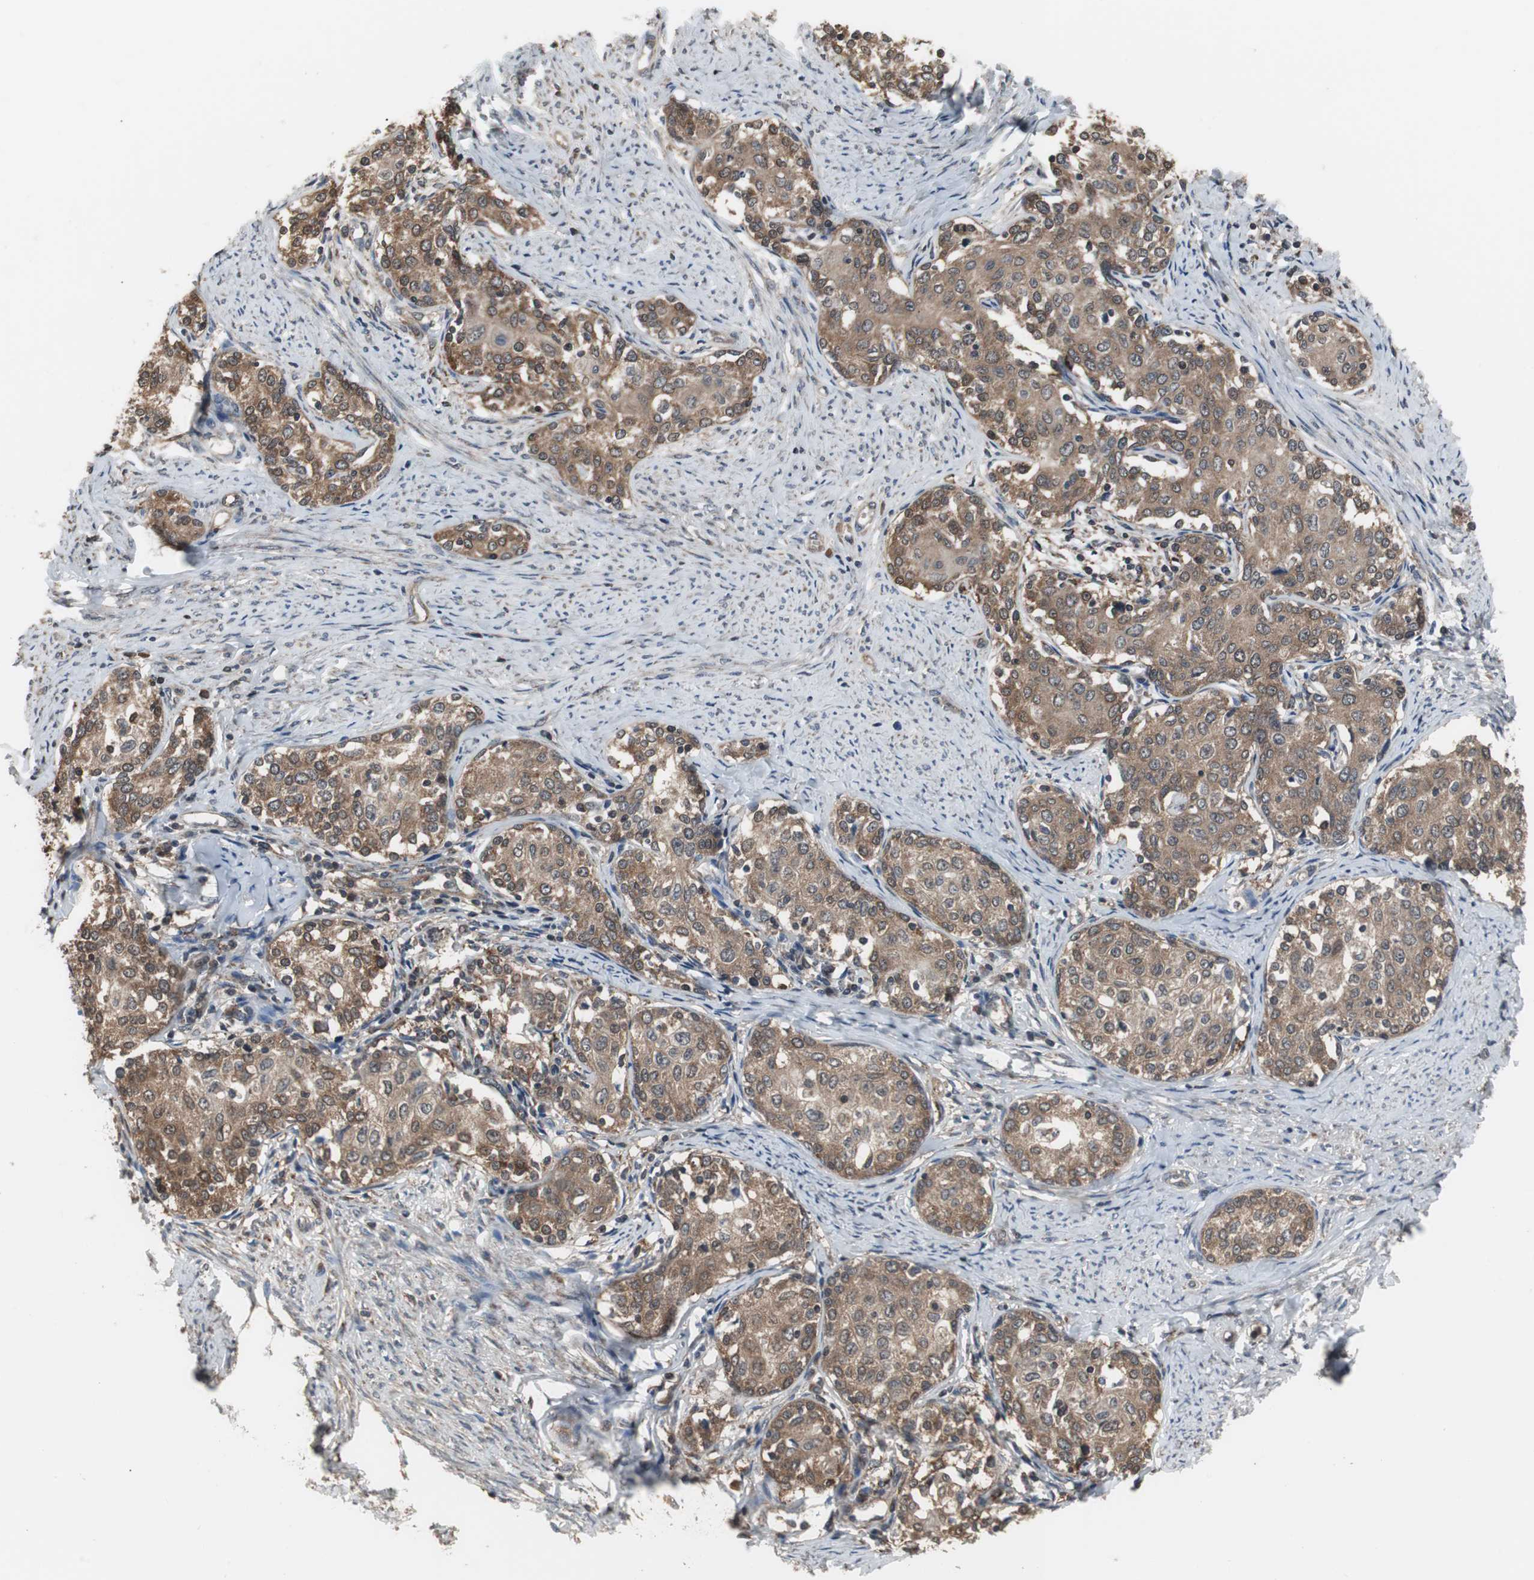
{"staining": {"intensity": "moderate", "quantity": ">75%", "location": "cytoplasmic/membranous"}, "tissue": "cervical cancer", "cell_type": "Tumor cells", "image_type": "cancer", "snomed": [{"axis": "morphology", "description": "Squamous cell carcinoma, NOS"}, {"axis": "morphology", "description": "Adenocarcinoma, NOS"}, {"axis": "topography", "description": "Cervix"}], "caption": "Cervical cancer stained with DAB (3,3'-diaminobenzidine) immunohistochemistry displays medium levels of moderate cytoplasmic/membranous positivity in approximately >75% of tumor cells. (DAB (3,3'-diaminobenzidine) IHC with brightfield microscopy, high magnification).", "gene": "ZSCAN22", "patient": {"sex": "female", "age": 52}}